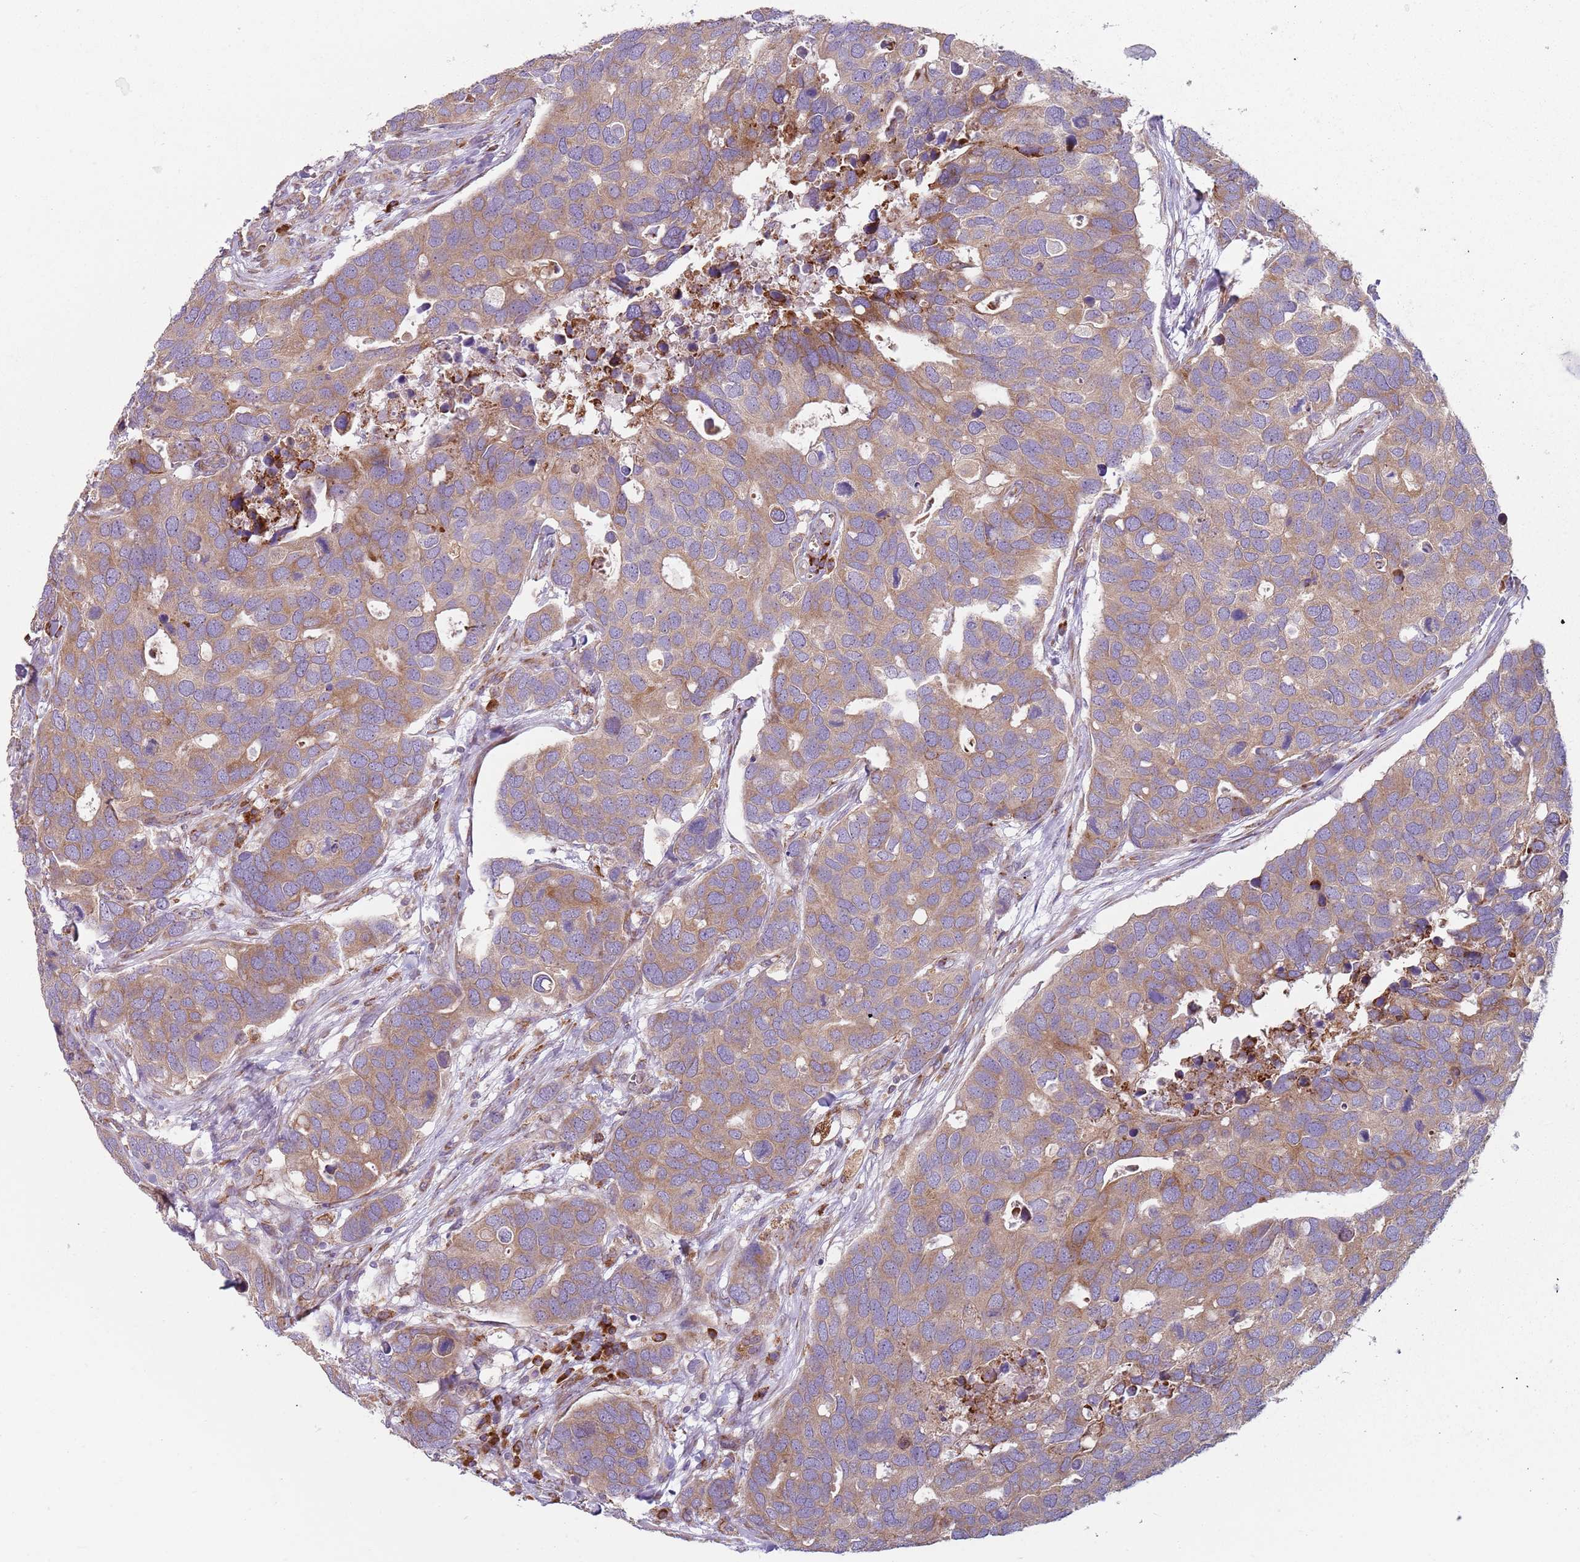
{"staining": {"intensity": "moderate", "quantity": "<25%", "location": "cytoplasmic/membranous"}, "tissue": "breast cancer", "cell_type": "Tumor cells", "image_type": "cancer", "snomed": [{"axis": "morphology", "description": "Duct carcinoma"}, {"axis": "topography", "description": "Breast"}], "caption": "Protein positivity by IHC reveals moderate cytoplasmic/membranous positivity in approximately <25% of tumor cells in breast cancer. (Brightfield microscopy of DAB IHC at high magnification).", "gene": "SPATA2", "patient": {"sex": "female", "age": 83}}